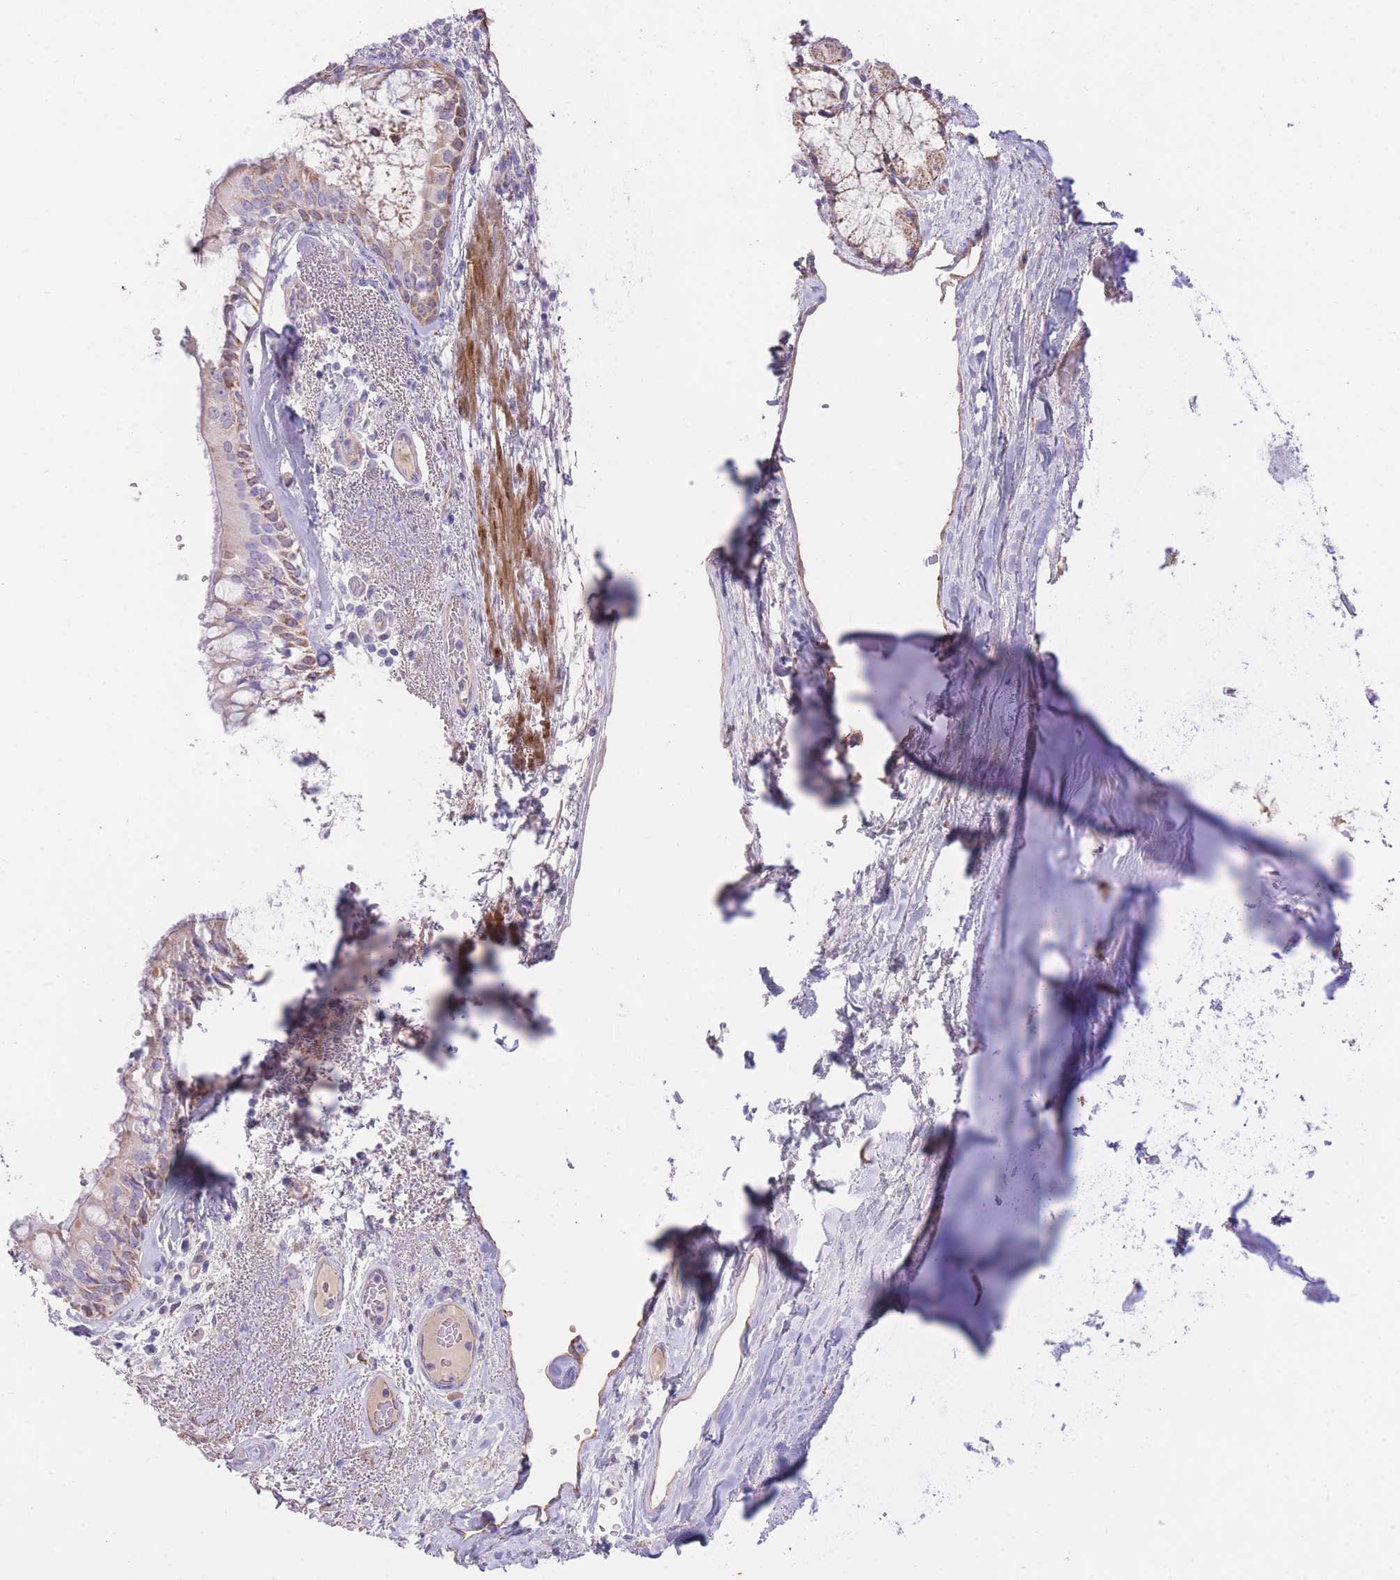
{"staining": {"intensity": "weak", "quantity": "<25%", "location": "cytoplasmic/membranous"}, "tissue": "bronchus", "cell_type": "Respiratory epithelial cells", "image_type": "normal", "snomed": [{"axis": "morphology", "description": "Normal tissue, NOS"}, {"axis": "topography", "description": "Cartilage tissue"}, {"axis": "topography", "description": "Bronchus"}], "caption": "Respiratory epithelial cells are negative for brown protein staining in benign bronchus. The staining is performed using DAB (3,3'-diaminobenzidine) brown chromogen with nuclei counter-stained in using hematoxylin.", "gene": "PGM1", "patient": {"sex": "male", "age": 63}}